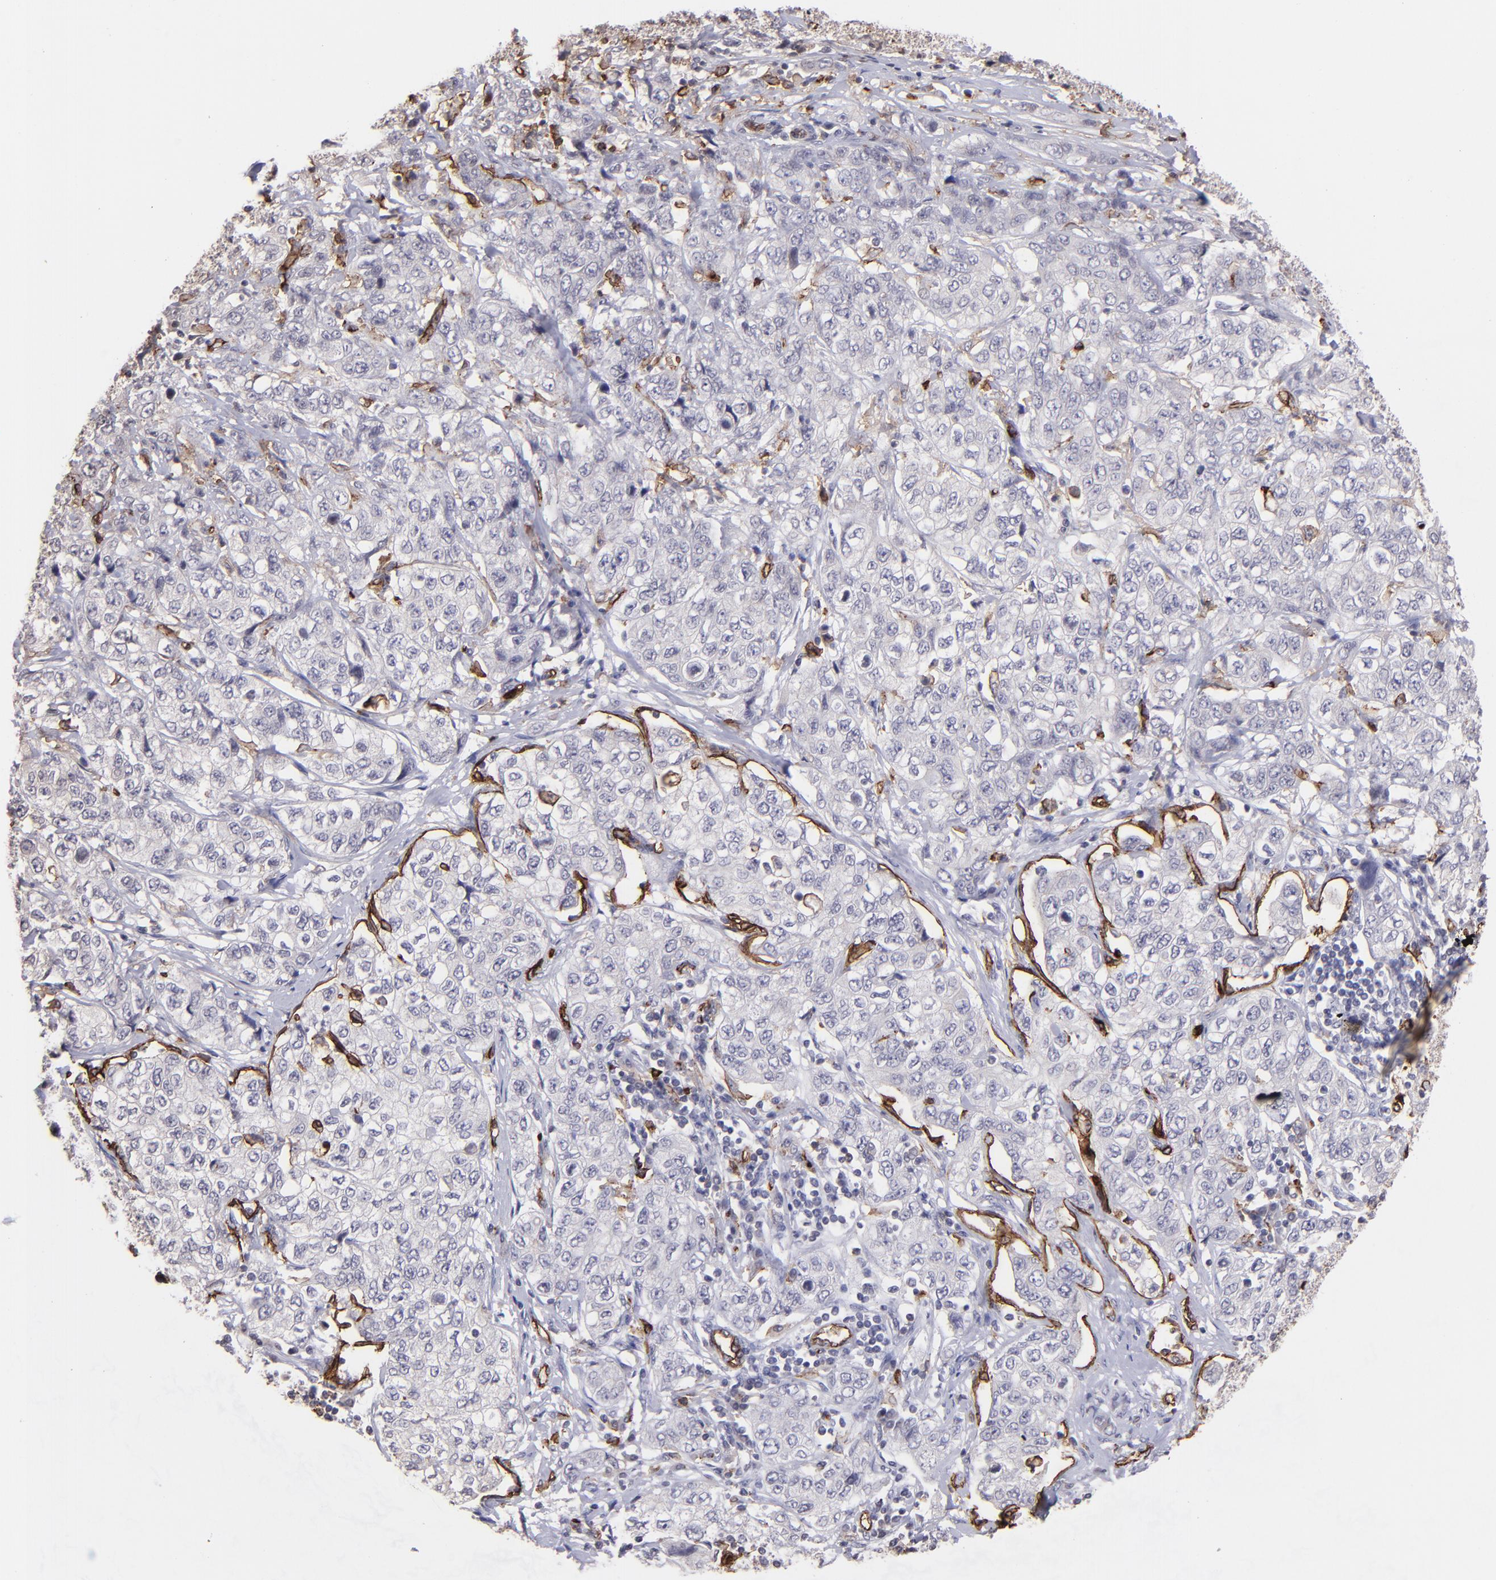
{"staining": {"intensity": "negative", "quantity": "none", "location": "none"}, "tissue": "stomach cancer", "cell_type": "Tumor cells", "image_type": "cancer", "snomed": [{"axis": "morphology", "description": "Adenocarcinoma, NOS"}, {"axis": "topography", "description": "Stomach"}], "caption": "Tumor cells show no significant protein positivity in stomach cancer (adenocarcinoma).", "gene": "DYSF", "patient": {"sex": "male", "age": 48}}